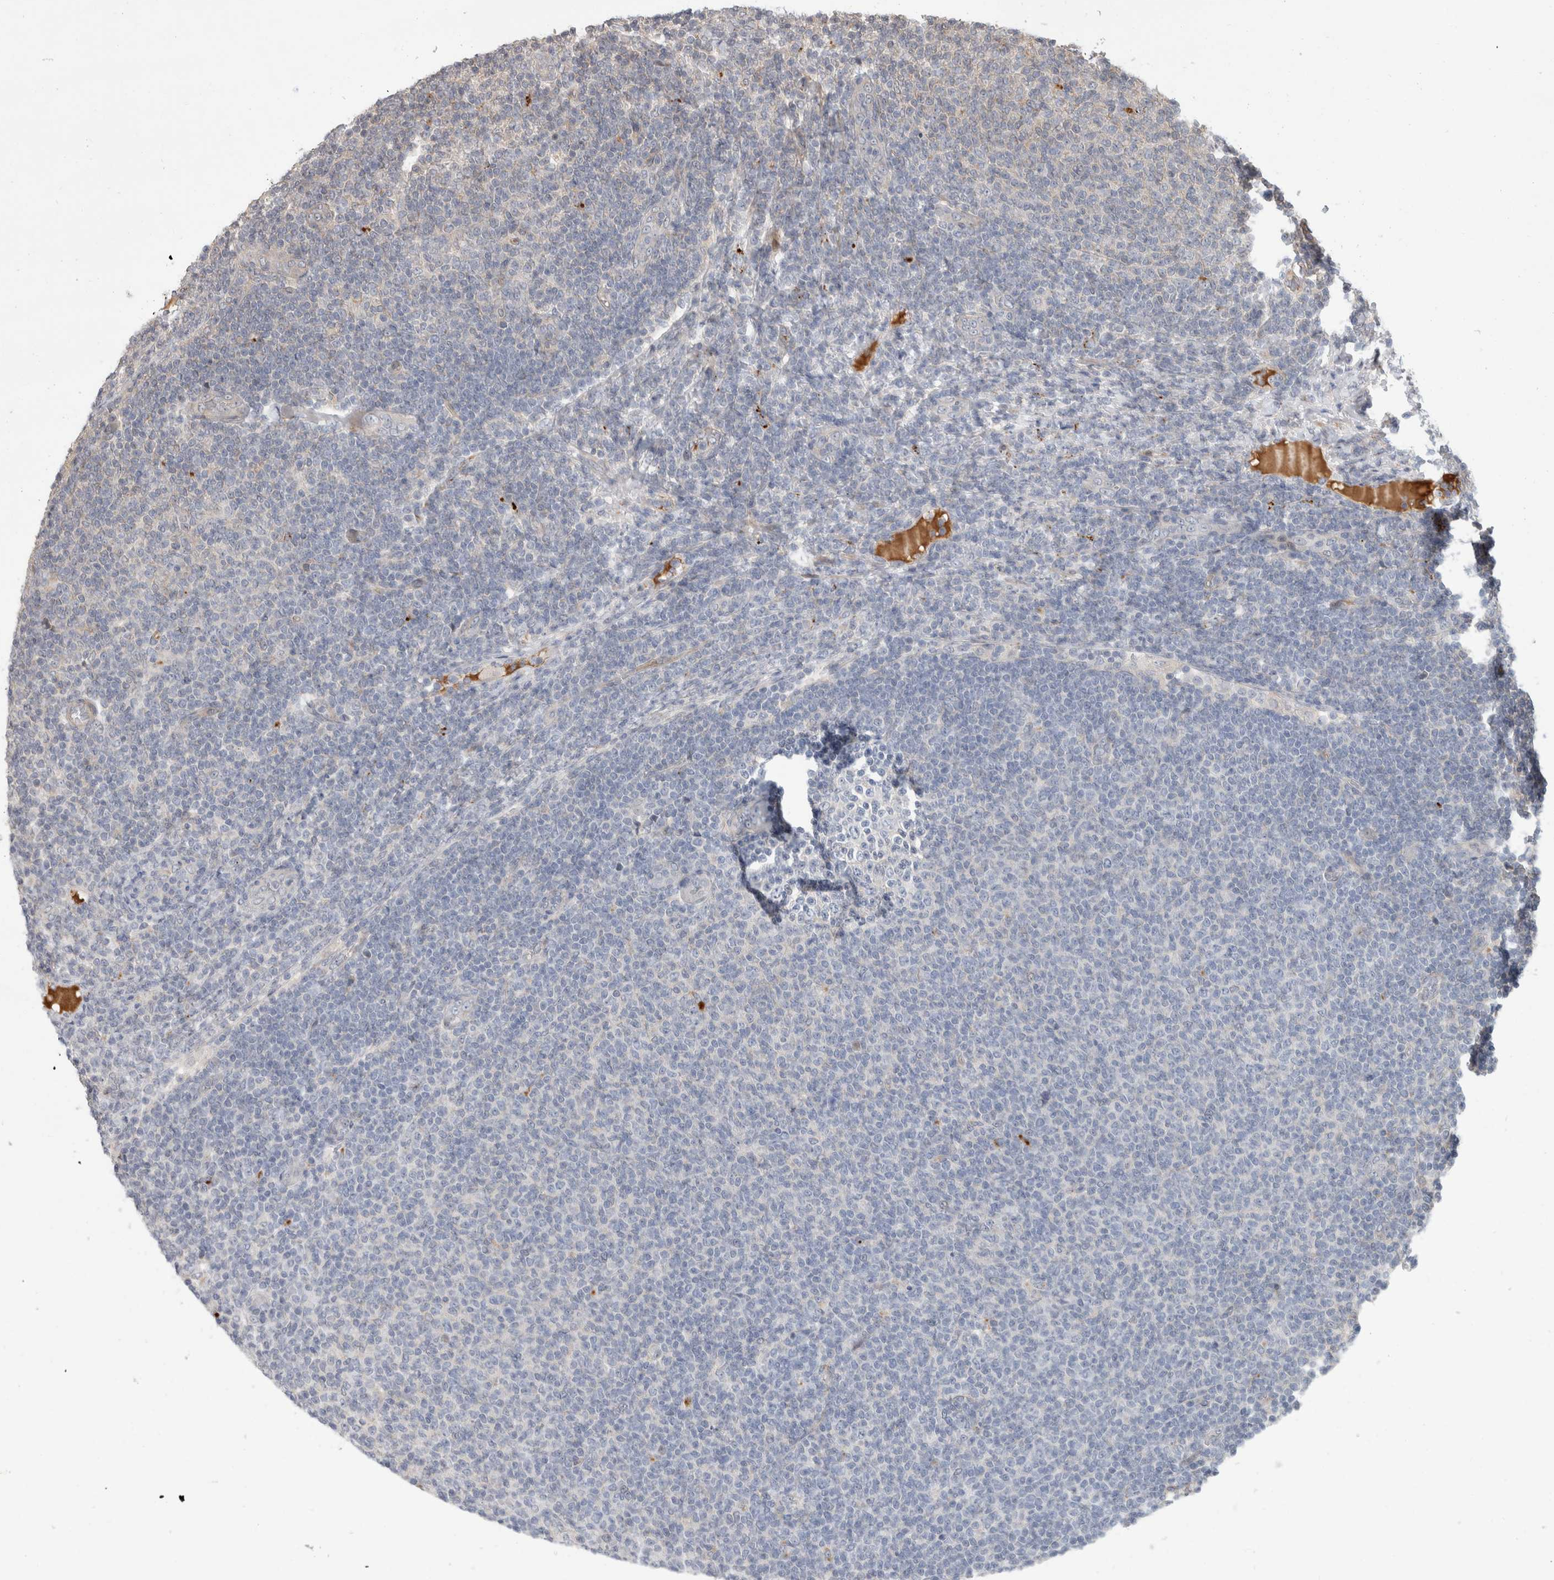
{"staining": {"intensity": "negative", "quantity": "none", "location": "none"}, "tissue": "lymphoma", "cell_type": "Tumor cells", "image_type": "cancer", "snomed": [{"axis": "morphology", "description": "Malignant lymphoma, non-Hodgkin's type, Low grade"}, {"axis": "topography", "description": "Lymph node"}], "caption": "This is an immunohistochemistry histopathology image of low-grade malignant lymphoma, non-Hodgkin's type. There is no staining in tumor cells.", "gene": "PITPNC1", "patient": {"sex": "male", "age": 66}}